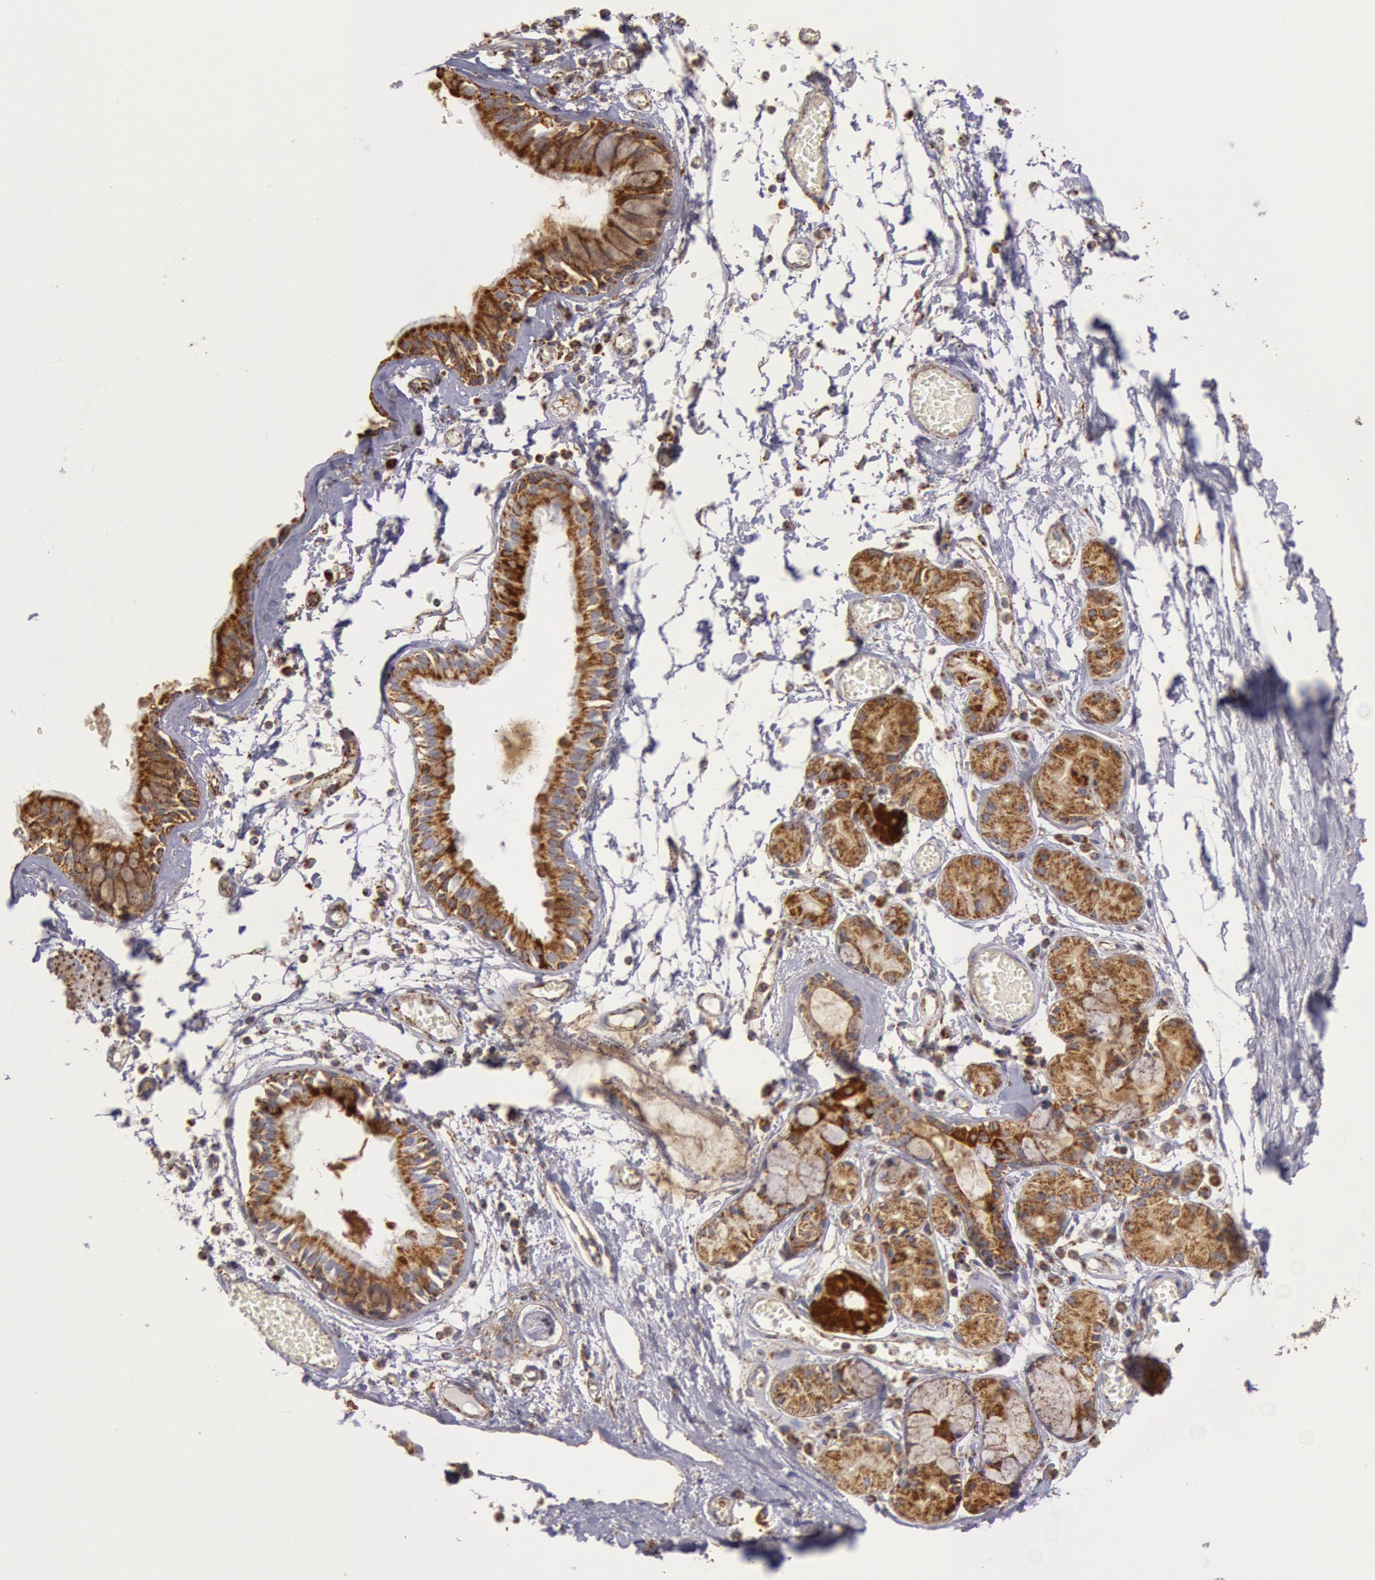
{"staining": {"intensity": "strong", "quantity": ">75%", "location": "cytoplasmic/membranous"}, "tissue": "bronchus", "cell_type": "Respiratory epithelial cells", "image_type": "normal", "snomed": [{"axis": "morphology", "description": "Normal tissue, NOS"}, {"axis": "topography", "description": "Bronchus"}, {"axis": "topography", "description": "Lung"}], "caption": "An image of human bronchus stained for a protein displays strong cytoplasmic/membranous brown staining in respiratory epithelial cells. Immunohistochemistry stains the protein of interest in brown and the nuclei are stained blue.", "gene": "CYC1", "patient": {"sex": "female", "age": 56}}